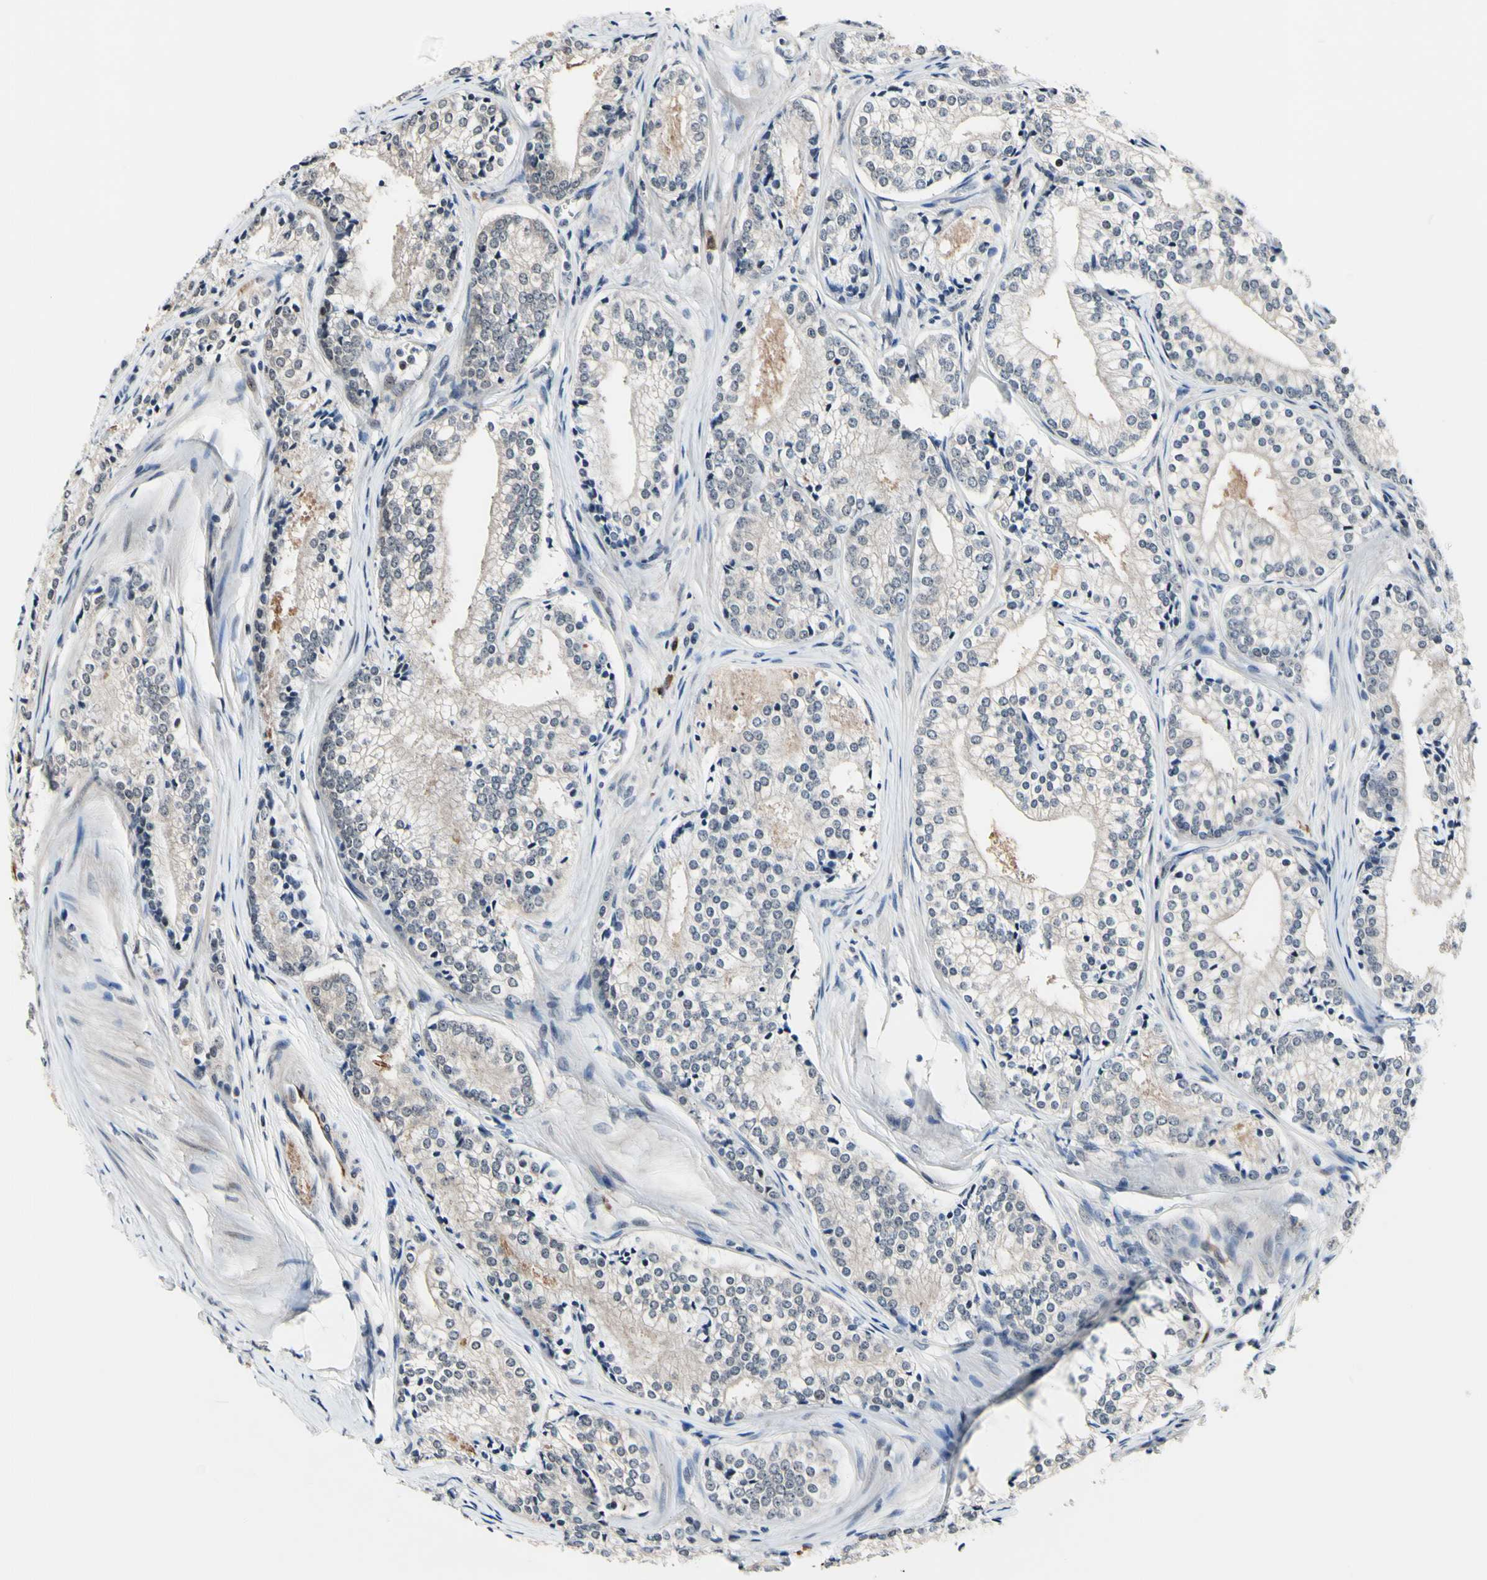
{"staining": {"intensity": "weak", "quantity": ">75%", "location": "cytoplasmic/membranous,nuclear"}, "tissue": "prostate cancer", "cell_type": "Tumor cells", "image_type": "cancer", "snomed": [{"axis": "morphology", "description": "Adenocarcinoma, Low grade"}, {"axis": "topography", "description": "Prostate"}], "caption": "Human prostate low-grade adenocarcinoma stained for a protein (brown) demonstrates weak cytoplasmic/membranous and nuclear positive expression in approximately >75% of tumor cells.", "gene": "PSMD10", "patient": {"sex": "male", "age": 60}}